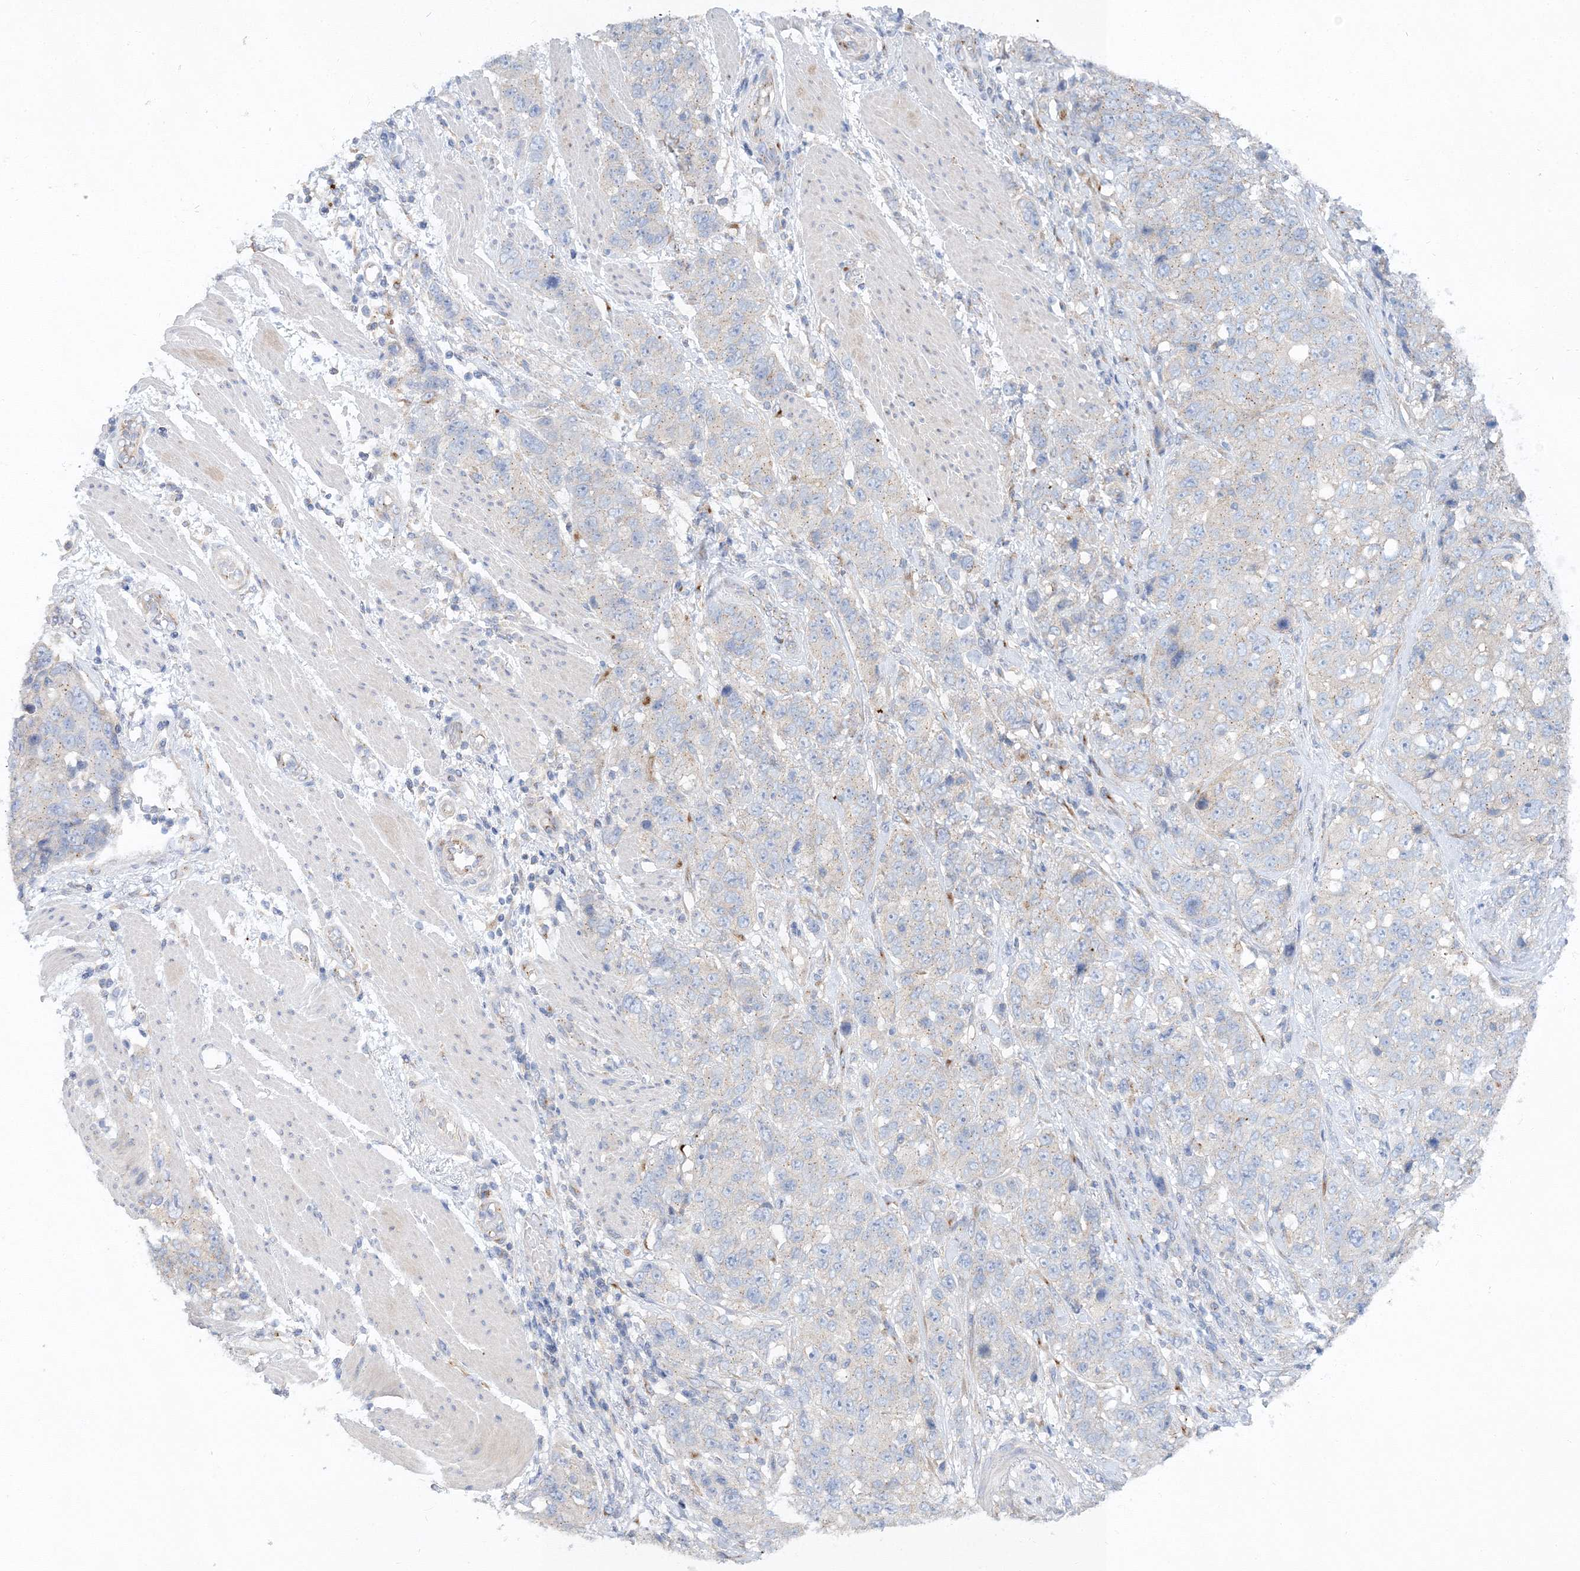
{"staining": {"intensity": "negative", "quantity": "none", "location": "none"}, "tissue": "stomach cancer", "cell_type": "Tumor cells", "image_type": "cancer", "snomed": [{"axis": "morphology", "description": "Adenocarcinoma, NOS"}, {"axis": "topography", "description": "Stomach"}], "caption": "Tumor cells are negative for protein expression in human stomach cancer (adenocarcinoma).", "gene": "SEC23IP", "patient": {"sex": "male", "age": 48}}